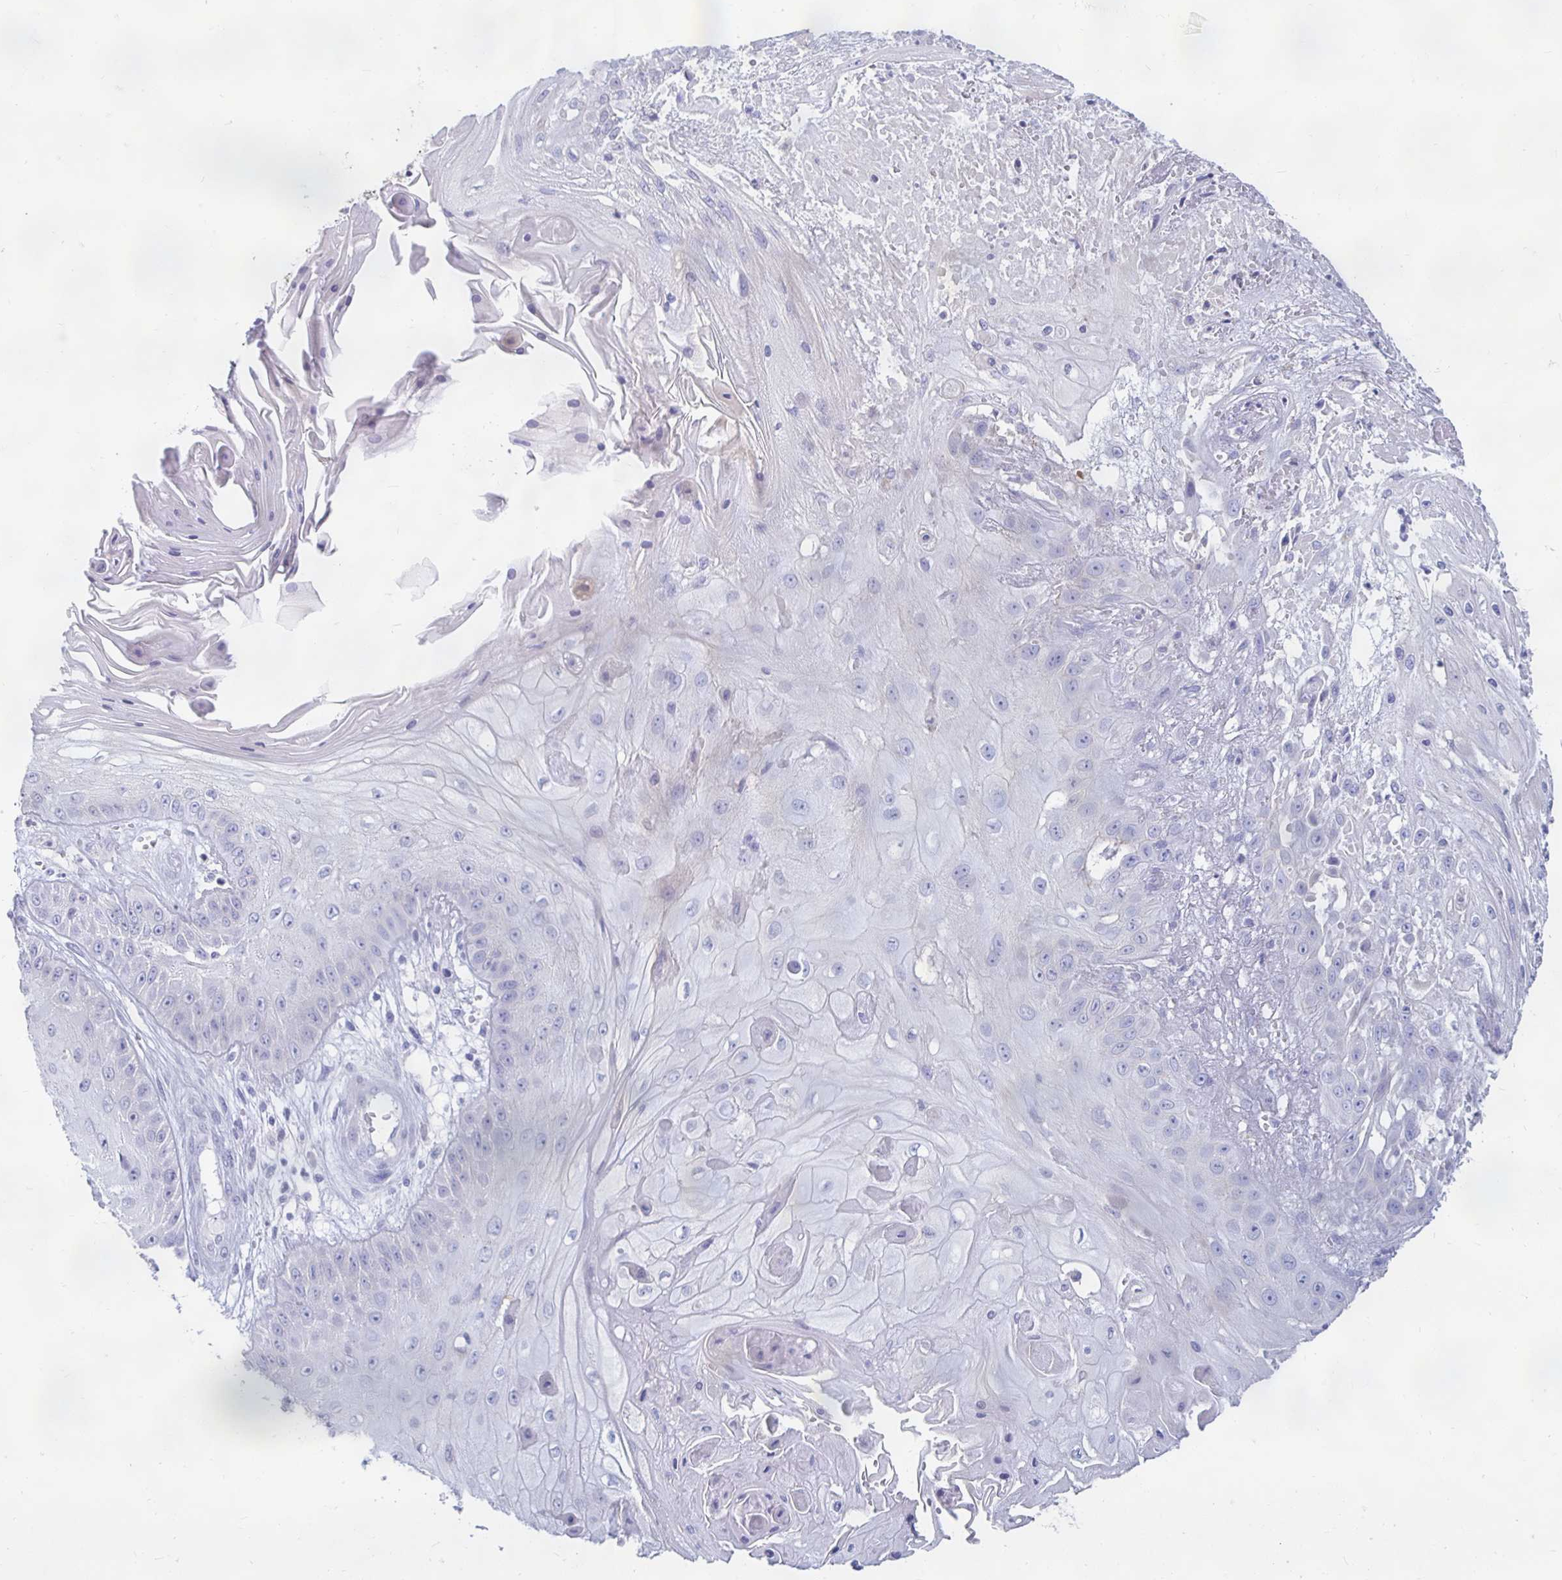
{"staining": {"intensity": "negative", "quantity": "none", "location": "none"}, "tissue": "skin cancer", "cell_type": "Tumor cells", "image_type": "cancer", "snomed": [{"axis": "morphology", "description": "Squamous cell carcinoma, NOS"}, {"axis": "topography", "description": "Skin"}], "caption": "This is an IHC micrograph of squamous cell carcinoma (skin). There is no expression in tumor cells.", "gene": "PEG10", "patient": {"sex": "male", "age": 70}}